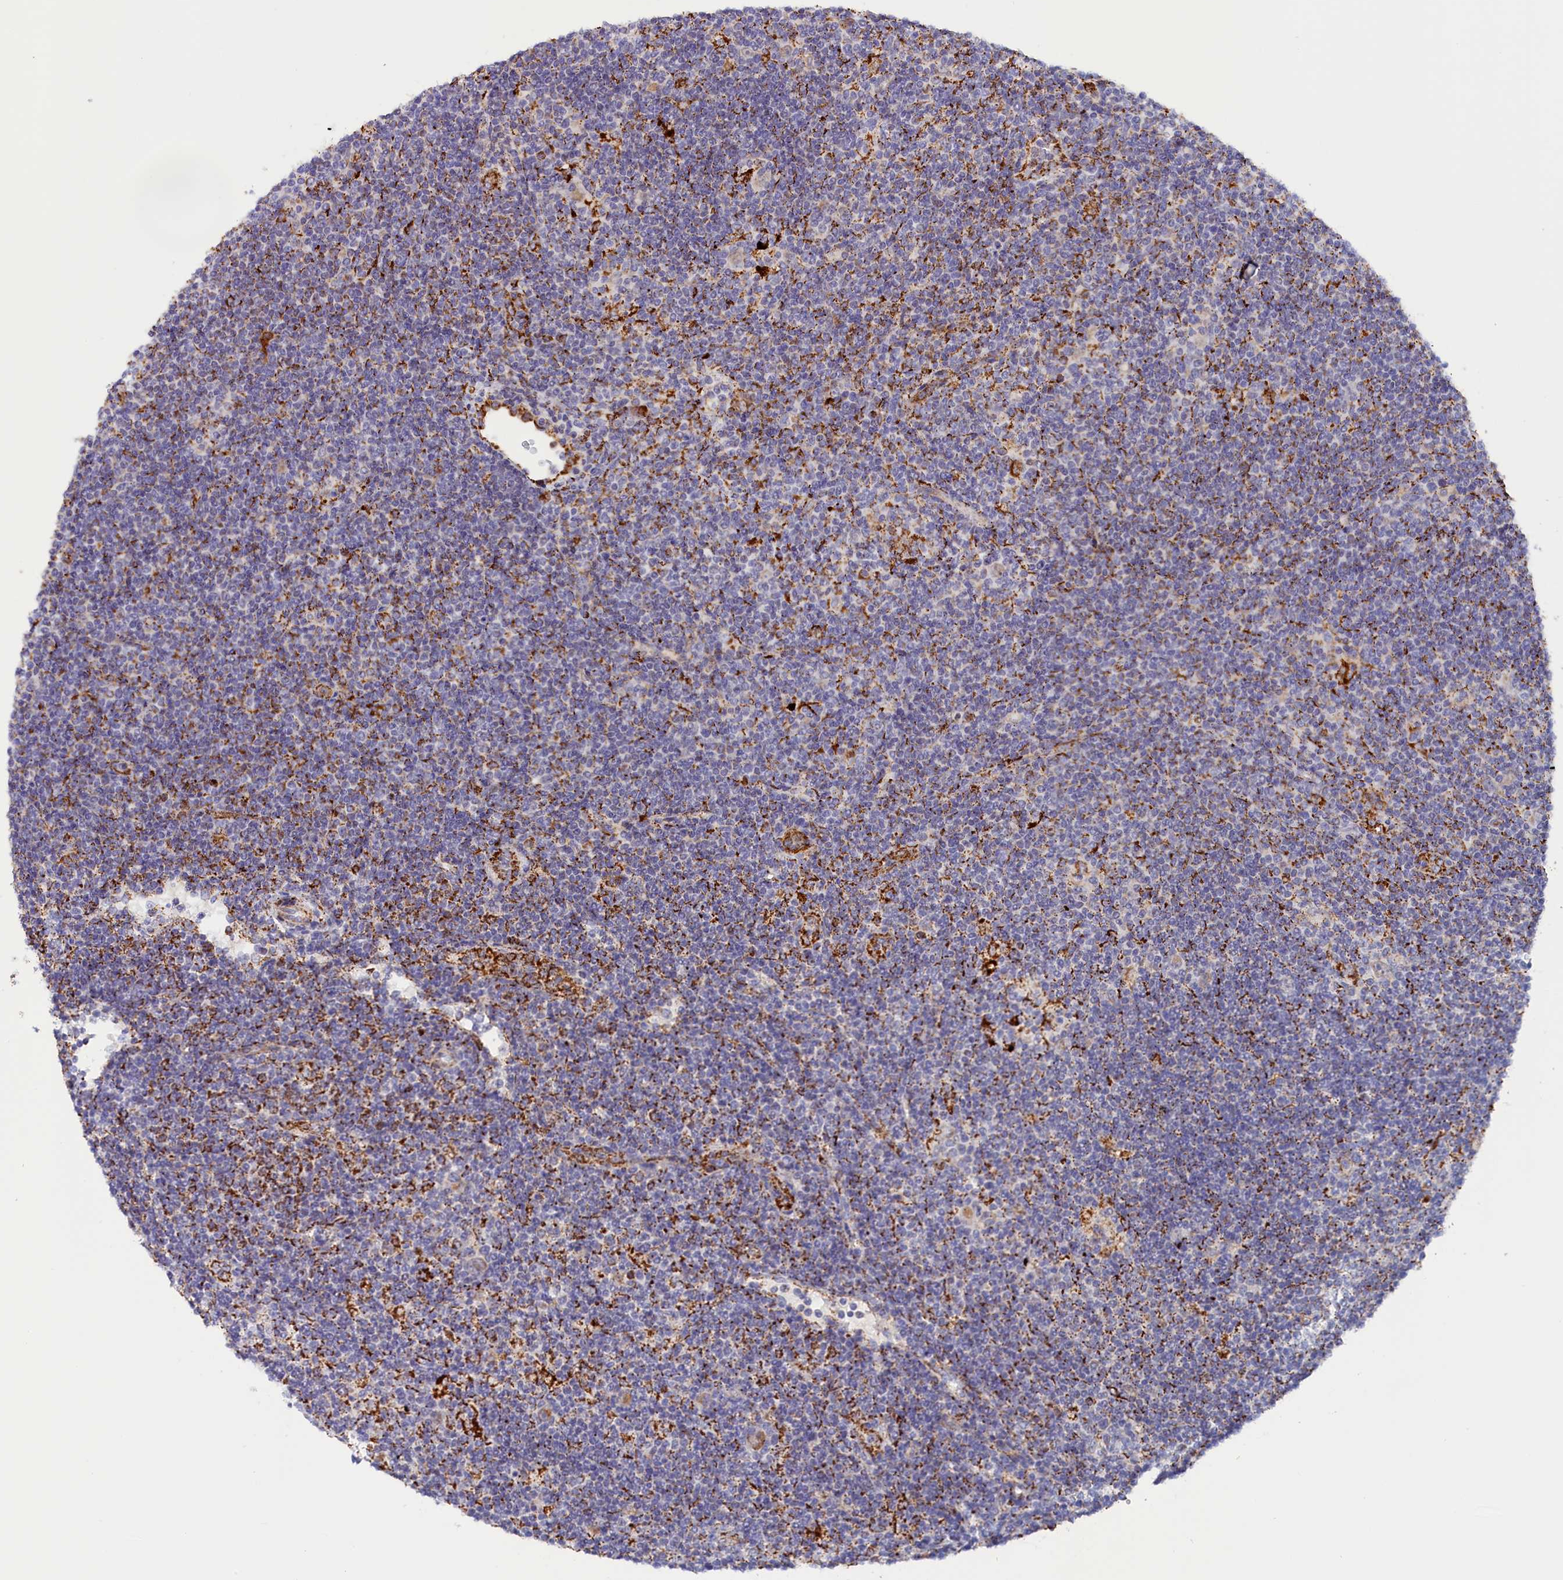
{"staining": {"intensity": "strong", "quantity": ">75%", "location": "cytoplasmic/membranous"}, "tissue": "lymphoma", "cell_type": "Tumor cells", "image_type": "cancer", "snomed": [{"axis": "morphology", "description": "Hodgkin's disease, NOS"}, {"axis": "topography", "description": "Lymph node"}], "caption": "Tumor cells reveal high levels of strong cytoplasmic/membranous expression in about >75% of cells in lymphoma.", "gene": "AKTIP", "patient": {"sex": "female", "age": 57}}